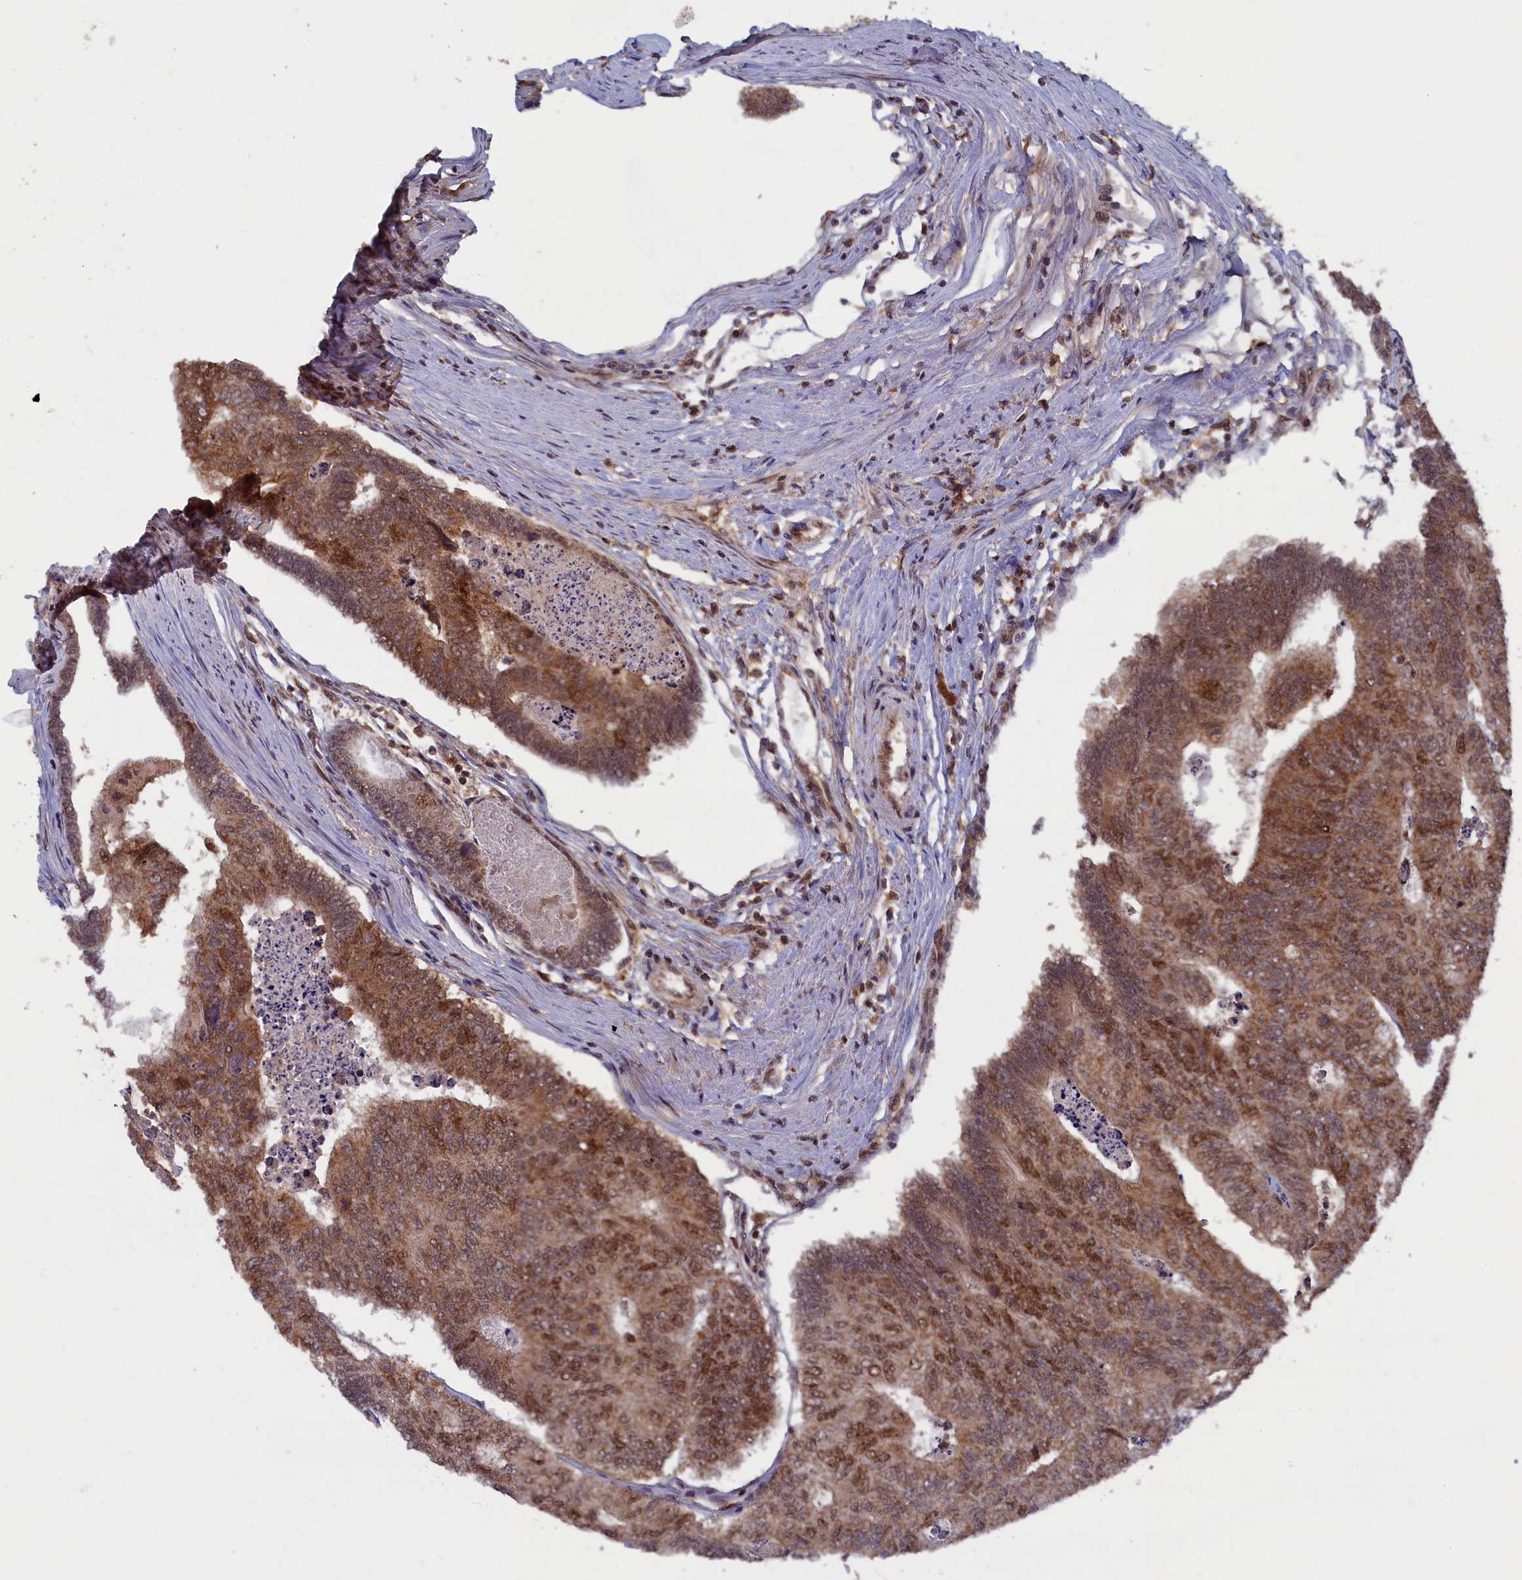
{"staining": {"intensity": "moderate", "quantity": ">75%", "location": "cytoplasmic/membranous,nuclear"}, "tissue": "colorectal cancer", "cell_type": "Tumor cells", "image_type": "cancer", "snomed": [{"axis": "morphology", "description": "Adenocarcinoma, NOS"}, {"axis": "topography", "description": "Colon"}], "caption": "Tumor cells show medium levels of moderate cytoplasmic/membranous and nuclear positivity in approximately >75% of cells in human adenocarcinoma (colorectal). The staining was performed using DAB, with brown indicating positive protein expression. Nuclei are stained blue with hematoxylin.", "gene": "BRCA1", "patient": {"sex": "female", "age": 67}}